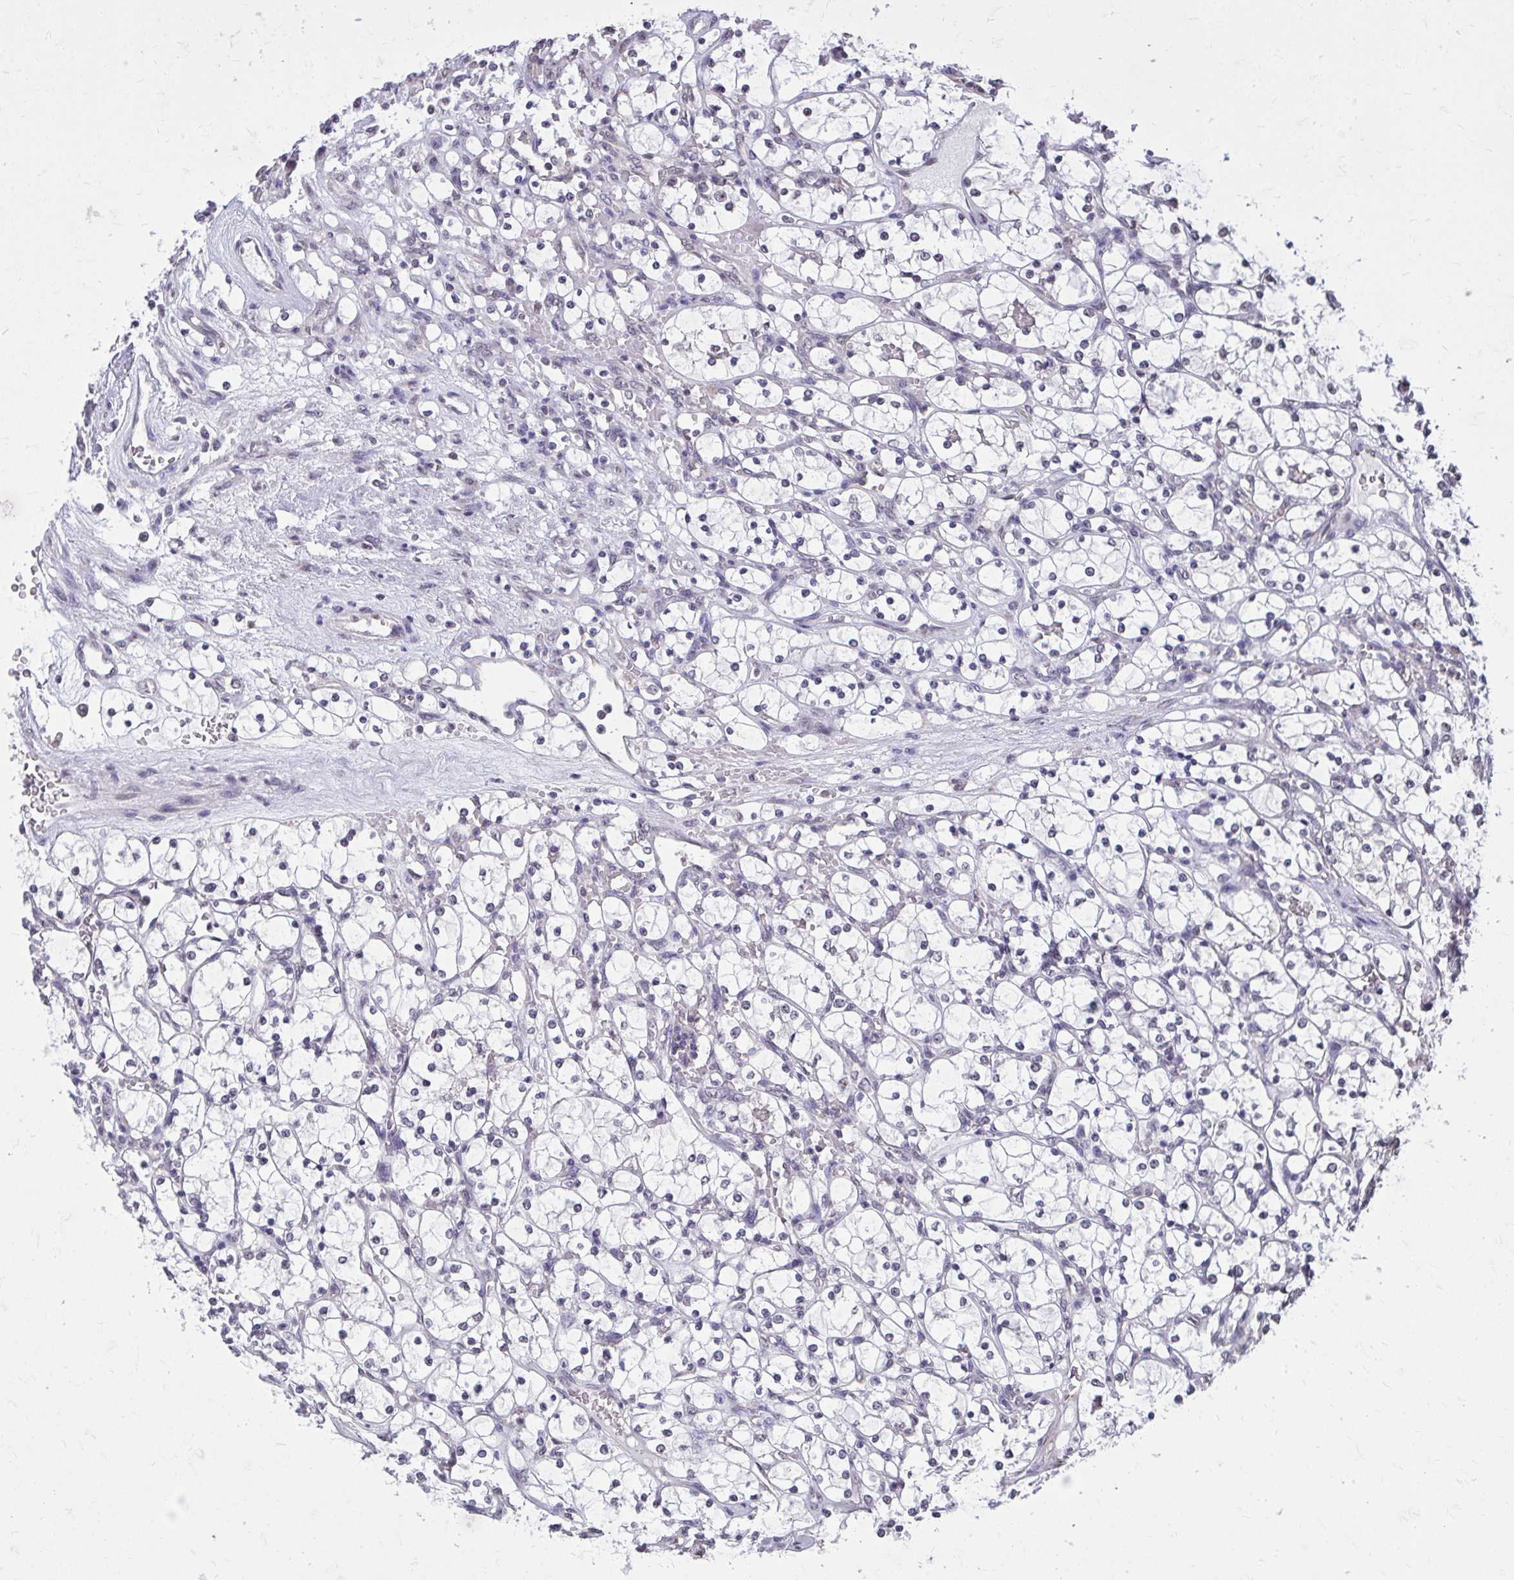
{"staining": {"intensity": "negative", "quantity": "none", "location": "none"}, "tissue": "renal cancer", "cell_type": "Tumor cells", "image_type": "cancer", "snomed": [{"axis": "morphology", "description": "Adenocarcinoma, NOS"}, {"axis": "topography", "description": "Kidney"}], "caption": "DAB (3,3'-diaminobenzidine) immunohistochemical staining of renal cancer (adenocarcinoma) reveals no significant positivity in tumor cells. (Stains: DAB (3,3'-diaminobenzidine) immunohistochemistry (IHC) with hematoxylin counter stain, Microscopy: brightfield microscopy at high magnification).", "gene": "AKAP5", "patient": {"sex": "female", "age": 69}}